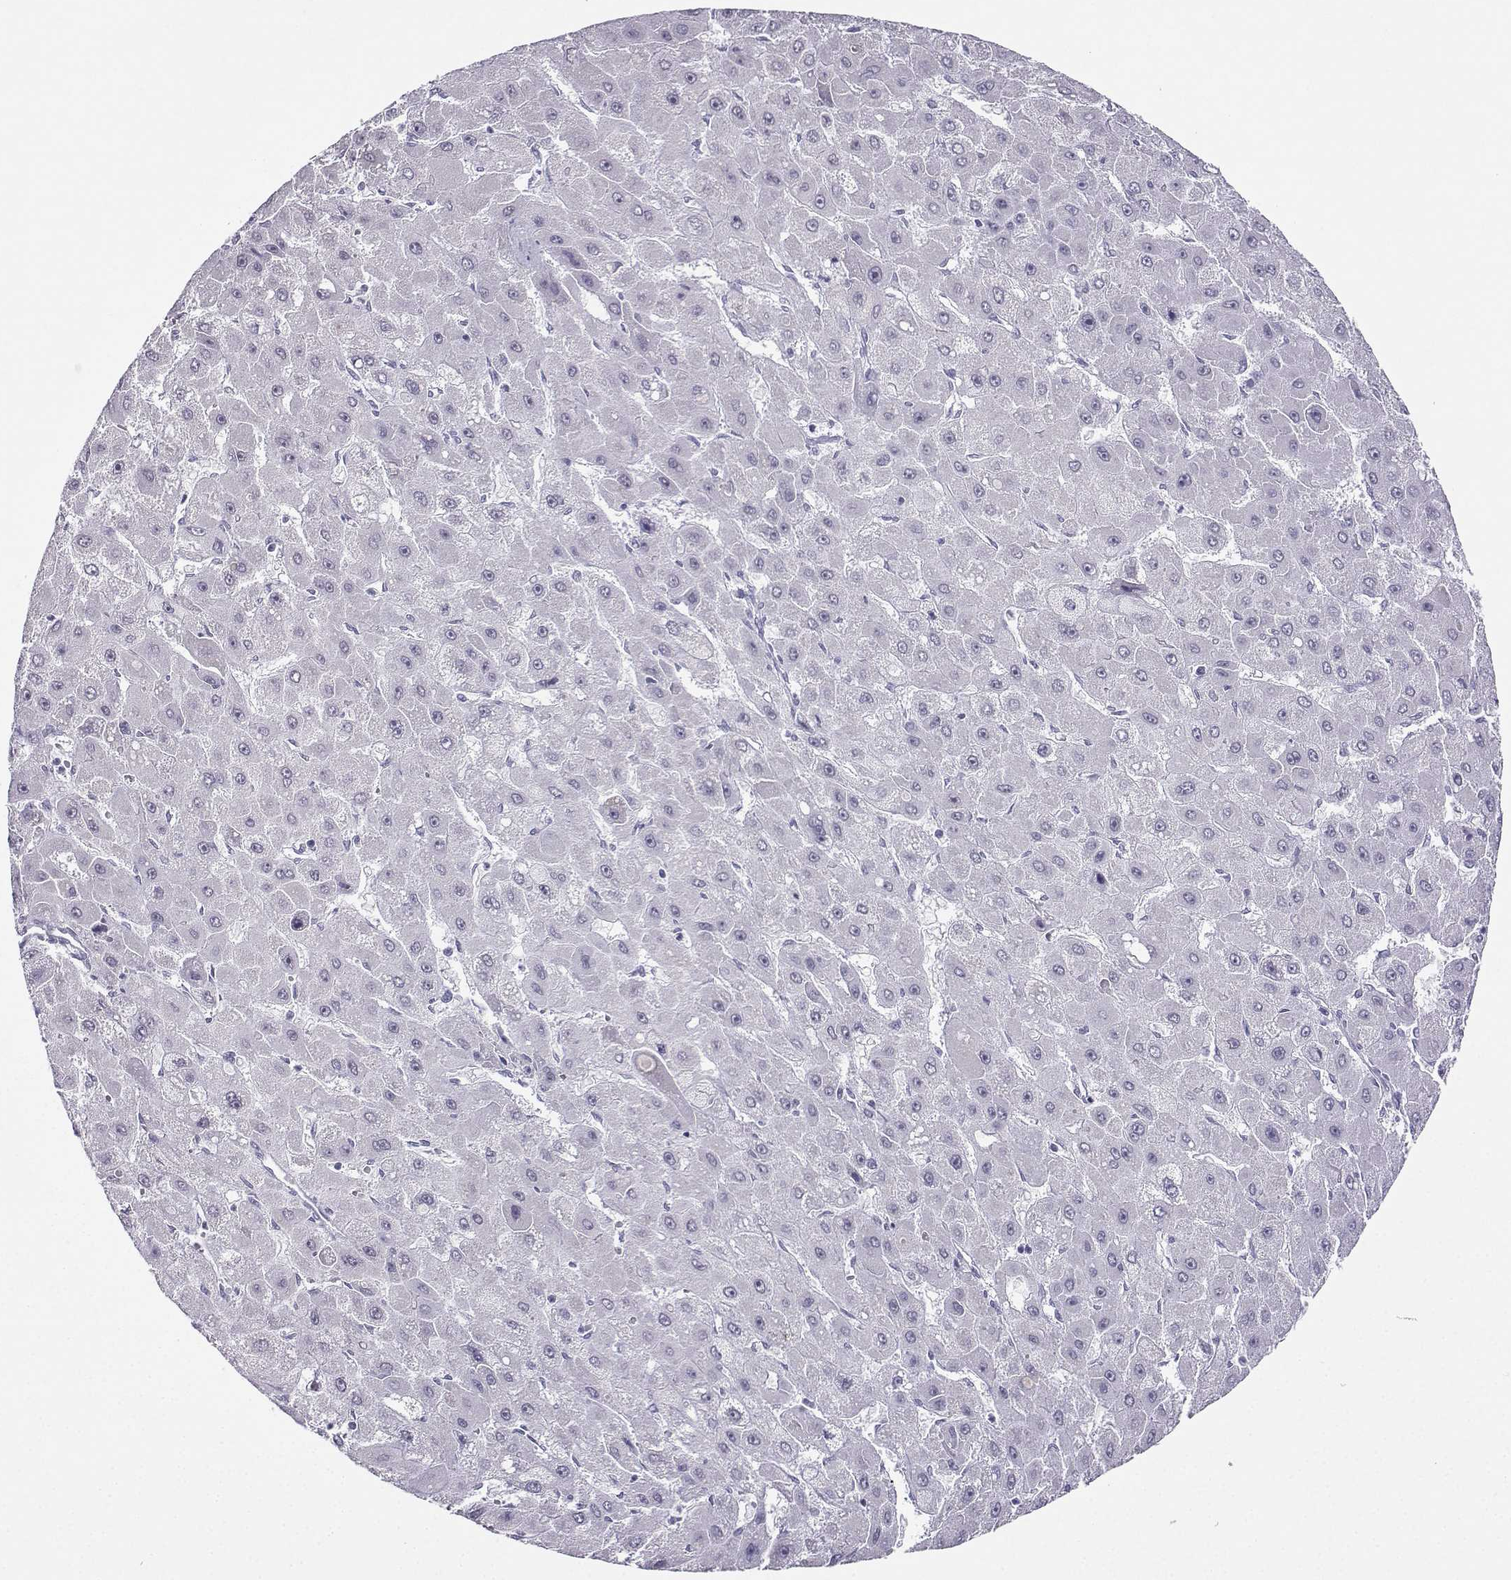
{"staining": {"intensity": "negative", "quantity": "none", "location": "none"}, "tissue": "liver cancer", "cell_type": "Tumor cells", "image_type": "cancer", "snomed": [{"axis": "morphology", "description": "Carcinoma, Hepatocellular, NOS"}, {"axis": "topography", "description": "Liver"}], "caption": "Protein analysis of hepatocellular carcinoma (liver) displays no significant staining in tumor cells. (Brightfield microscopy of DAB (3,3'-diaminobenzidine) IHC at high magnification).", "gene": "KIF17", "patient": {"sex": "female", "age": 25}}